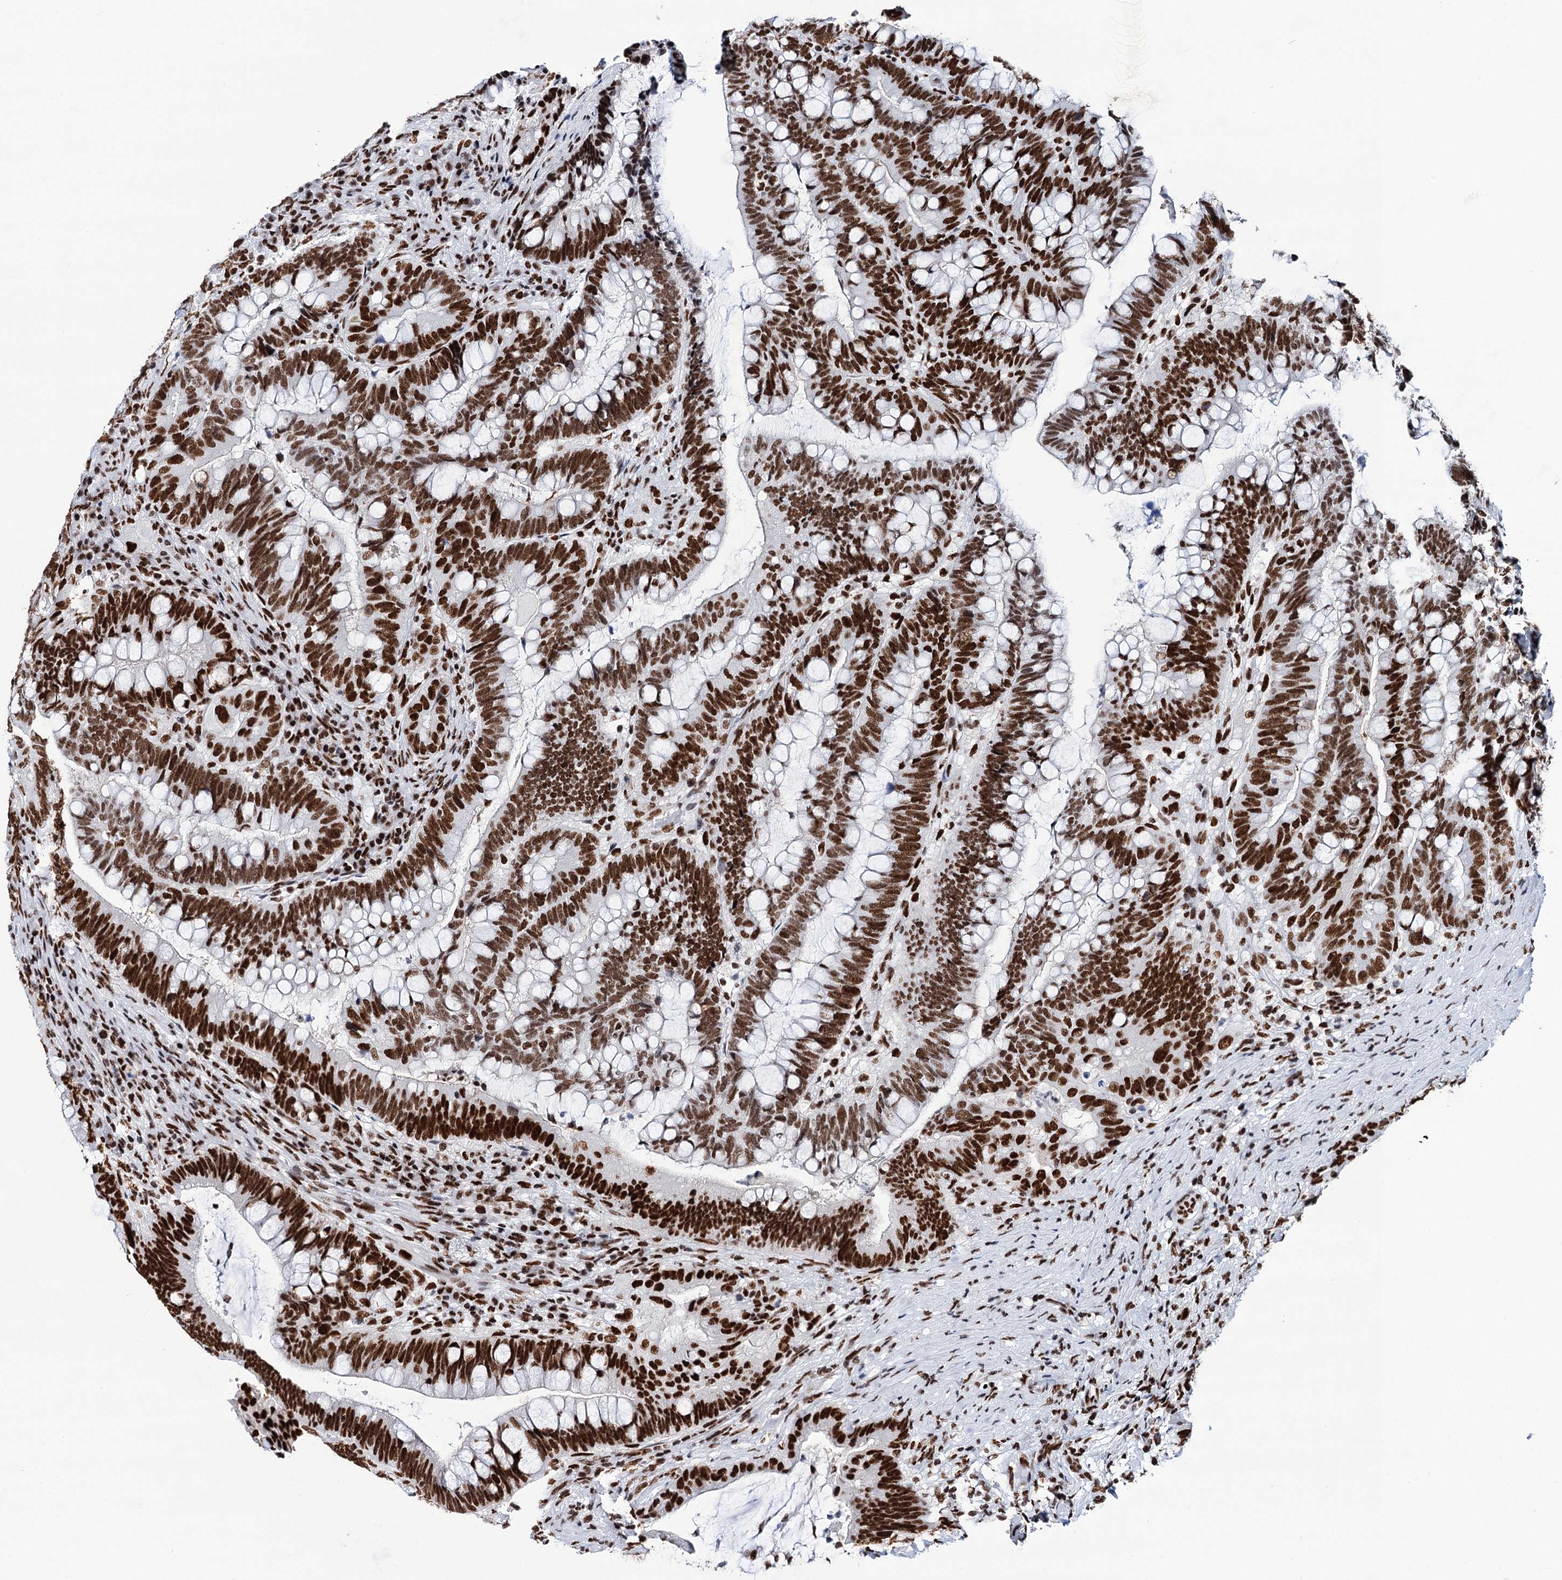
{"staining": {"intensity": "strong", "quantity": ">75%", "location": "nuclear"}, "tissue": "colorectal cancer", "cell_type": "Tumor cells", "image_type": "cancer", "snomed": [{"axis": "morphology", "description": "Adenocarcinoma, NOS"}, {"axis": "topography", "description": "Colon"}], "caption": "Protein staining by immunohistochemistry exhibits strong nuclear positivity in about >75% of tumor cells in colorectal cancer (adenocarcinoma).", "gene": "MATR3", "patient": {"sex": "female", "age": 66}}